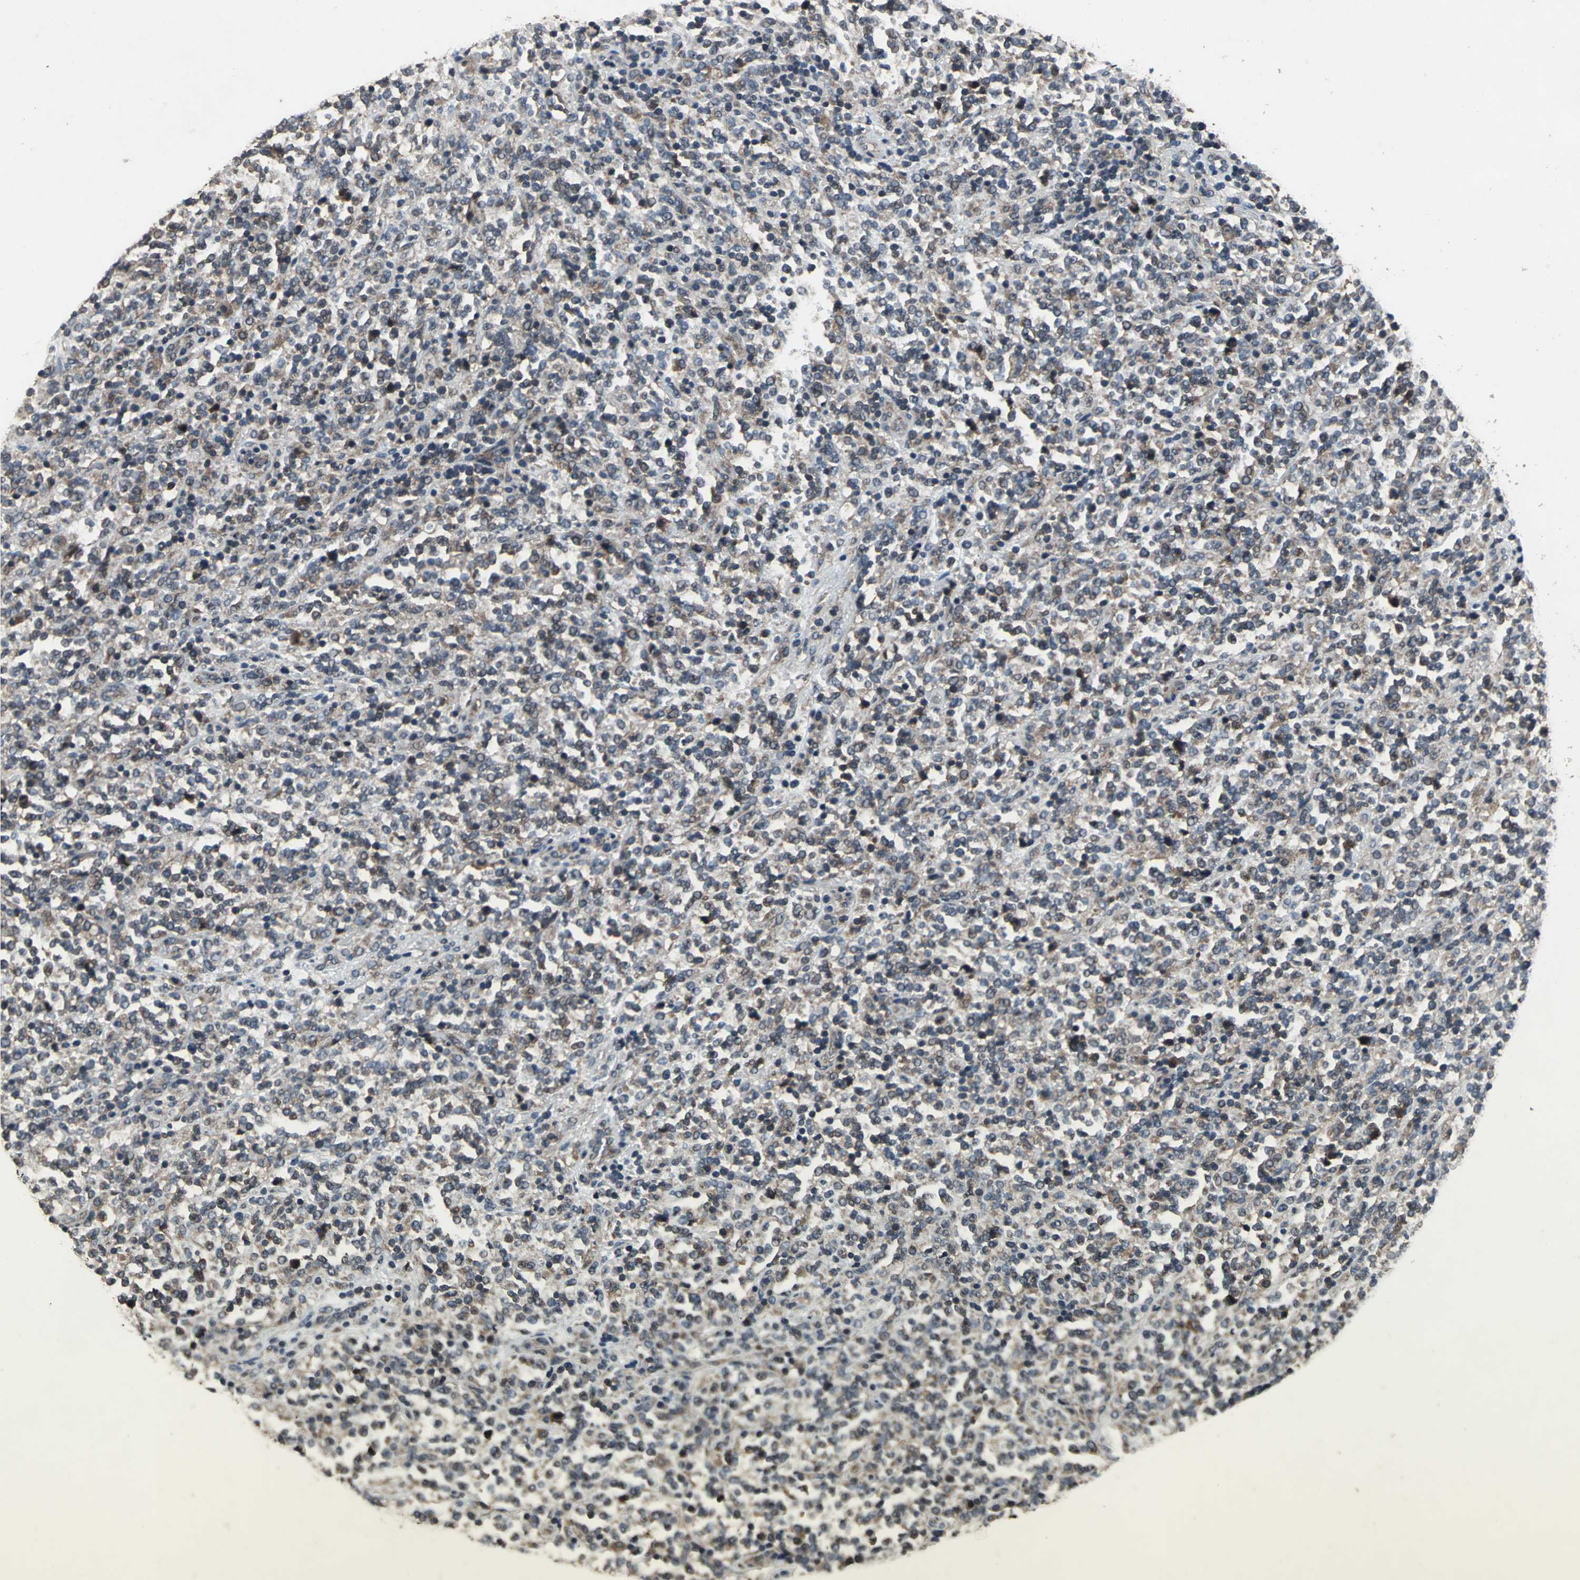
{"staining": {"intensity": "strong", "quantity": "25%-75%", "location": "cytoplasmic/membranous"}, "tissue": "lymphoma", "cell_type": "Tumor cells", "image_type": "cancer", "snomed": [{"axis": "morphology", "description": "Malignant lymphoma, non-Hodgkin's type, High grade"}, {"axis": "topography", "description": "Soft tissue"}], "caption": "Strong cytoplasmic/membranous expression for a protein is identified in approximately 25%-75% of tumor cells of high-grade malignant lymphoma, non-Hodgkin's type using immunohistochemistry (IHC).", "gene": "ZNF608", "patient": {"sex": "male", "age": 18}}